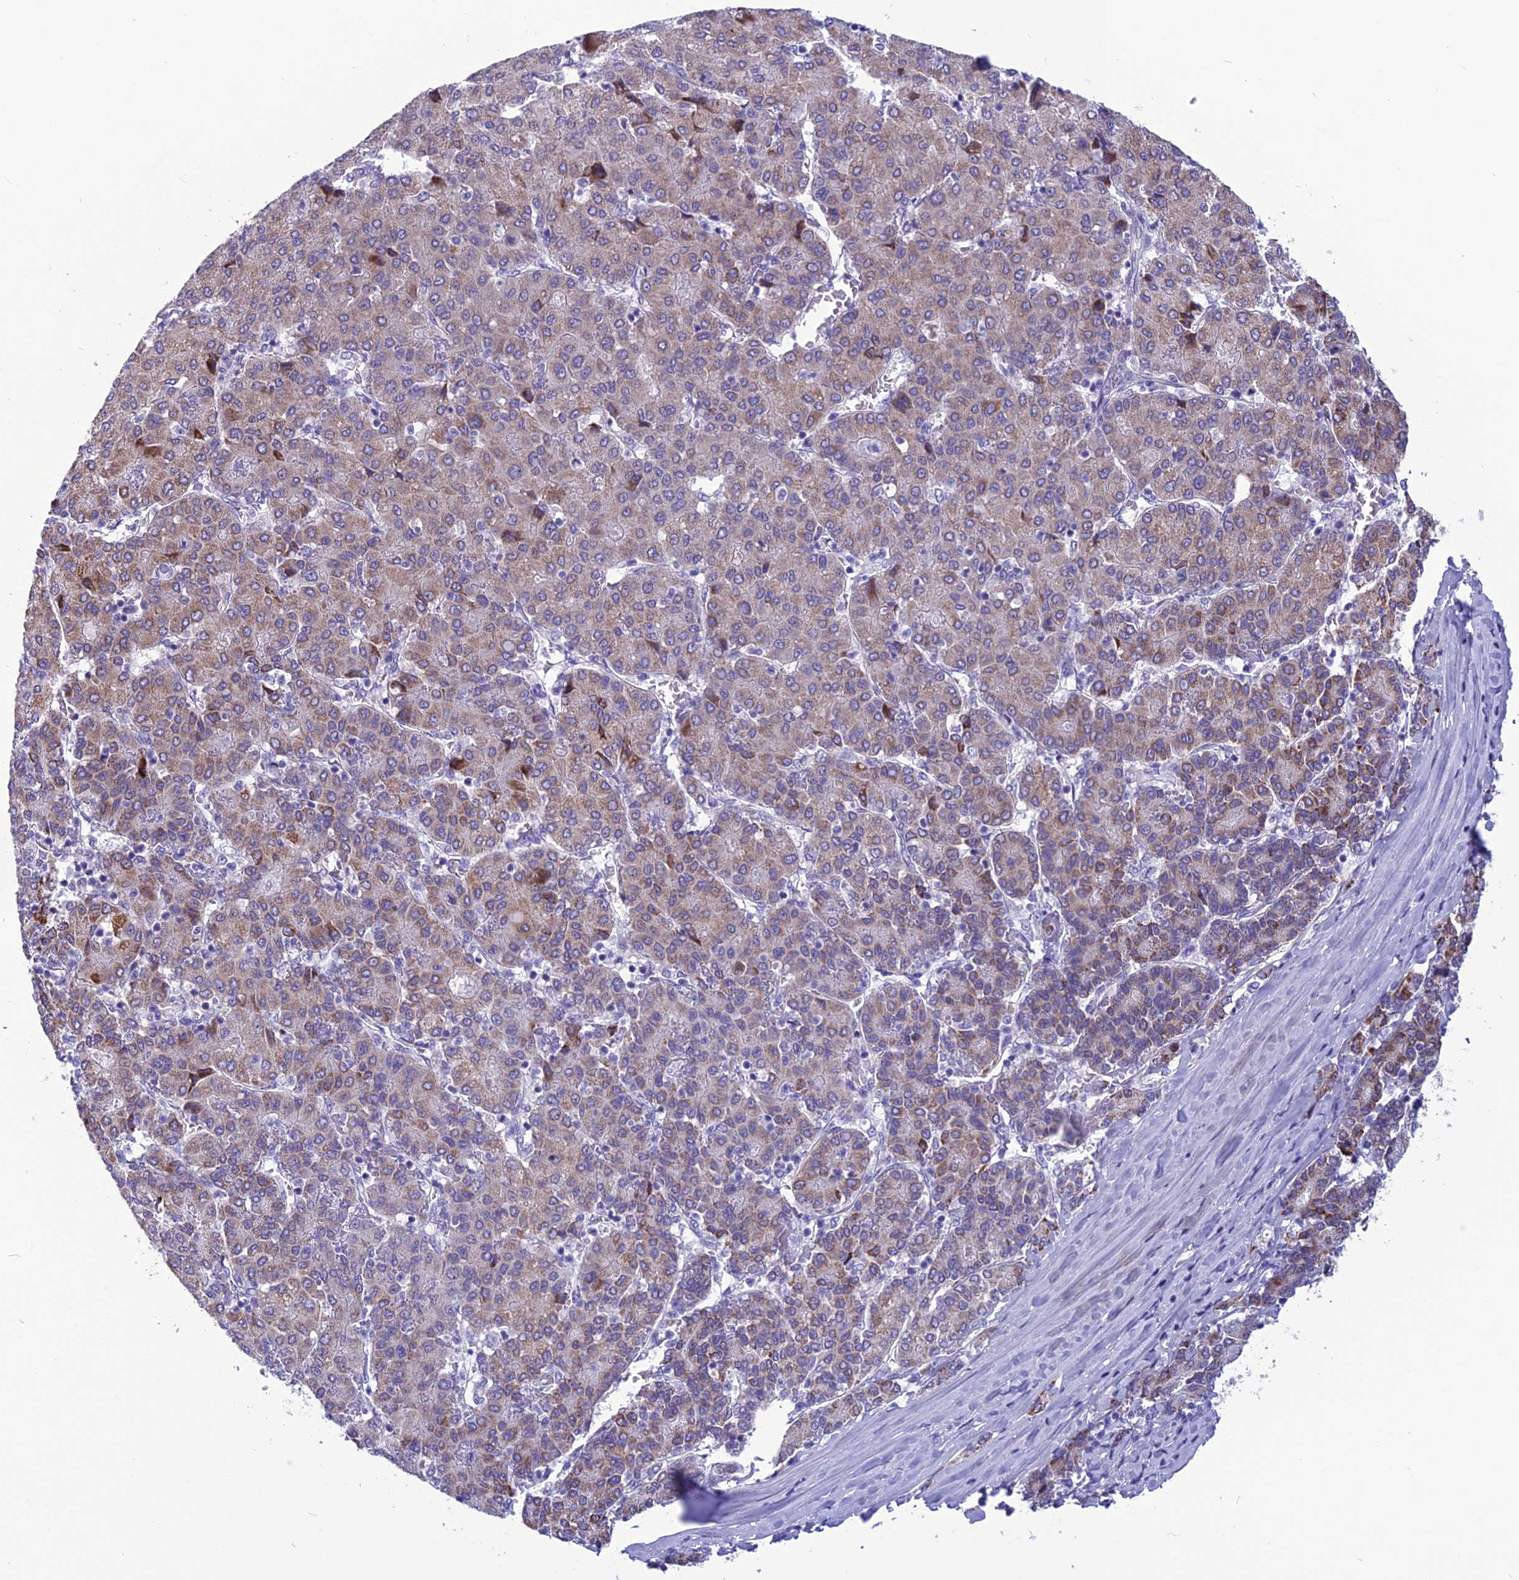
{"staining": {"intensity": "moderate", "quantity": "<25%", "location": "cytoplasmic/membranous"}, "tissue": "liver cancer", "cell_type": "Tumor cells", "image_type": "cancer", "snomed": [{"axis": "morphology", "description": "Carcinoma, Hepatocellular, NOS"}, {"axis": "topography", "description": "Liver"}], "caption": "Immunohistochemistry micrograph of liver hepatocellular carcinoma stained for a protein (brown), which displays low levels of moderate cytoplasmic/membranous expression in approximately <25% of tumor cells.", "gene": "PSMF1", "patient": {"sex": "male", "age": 65}}